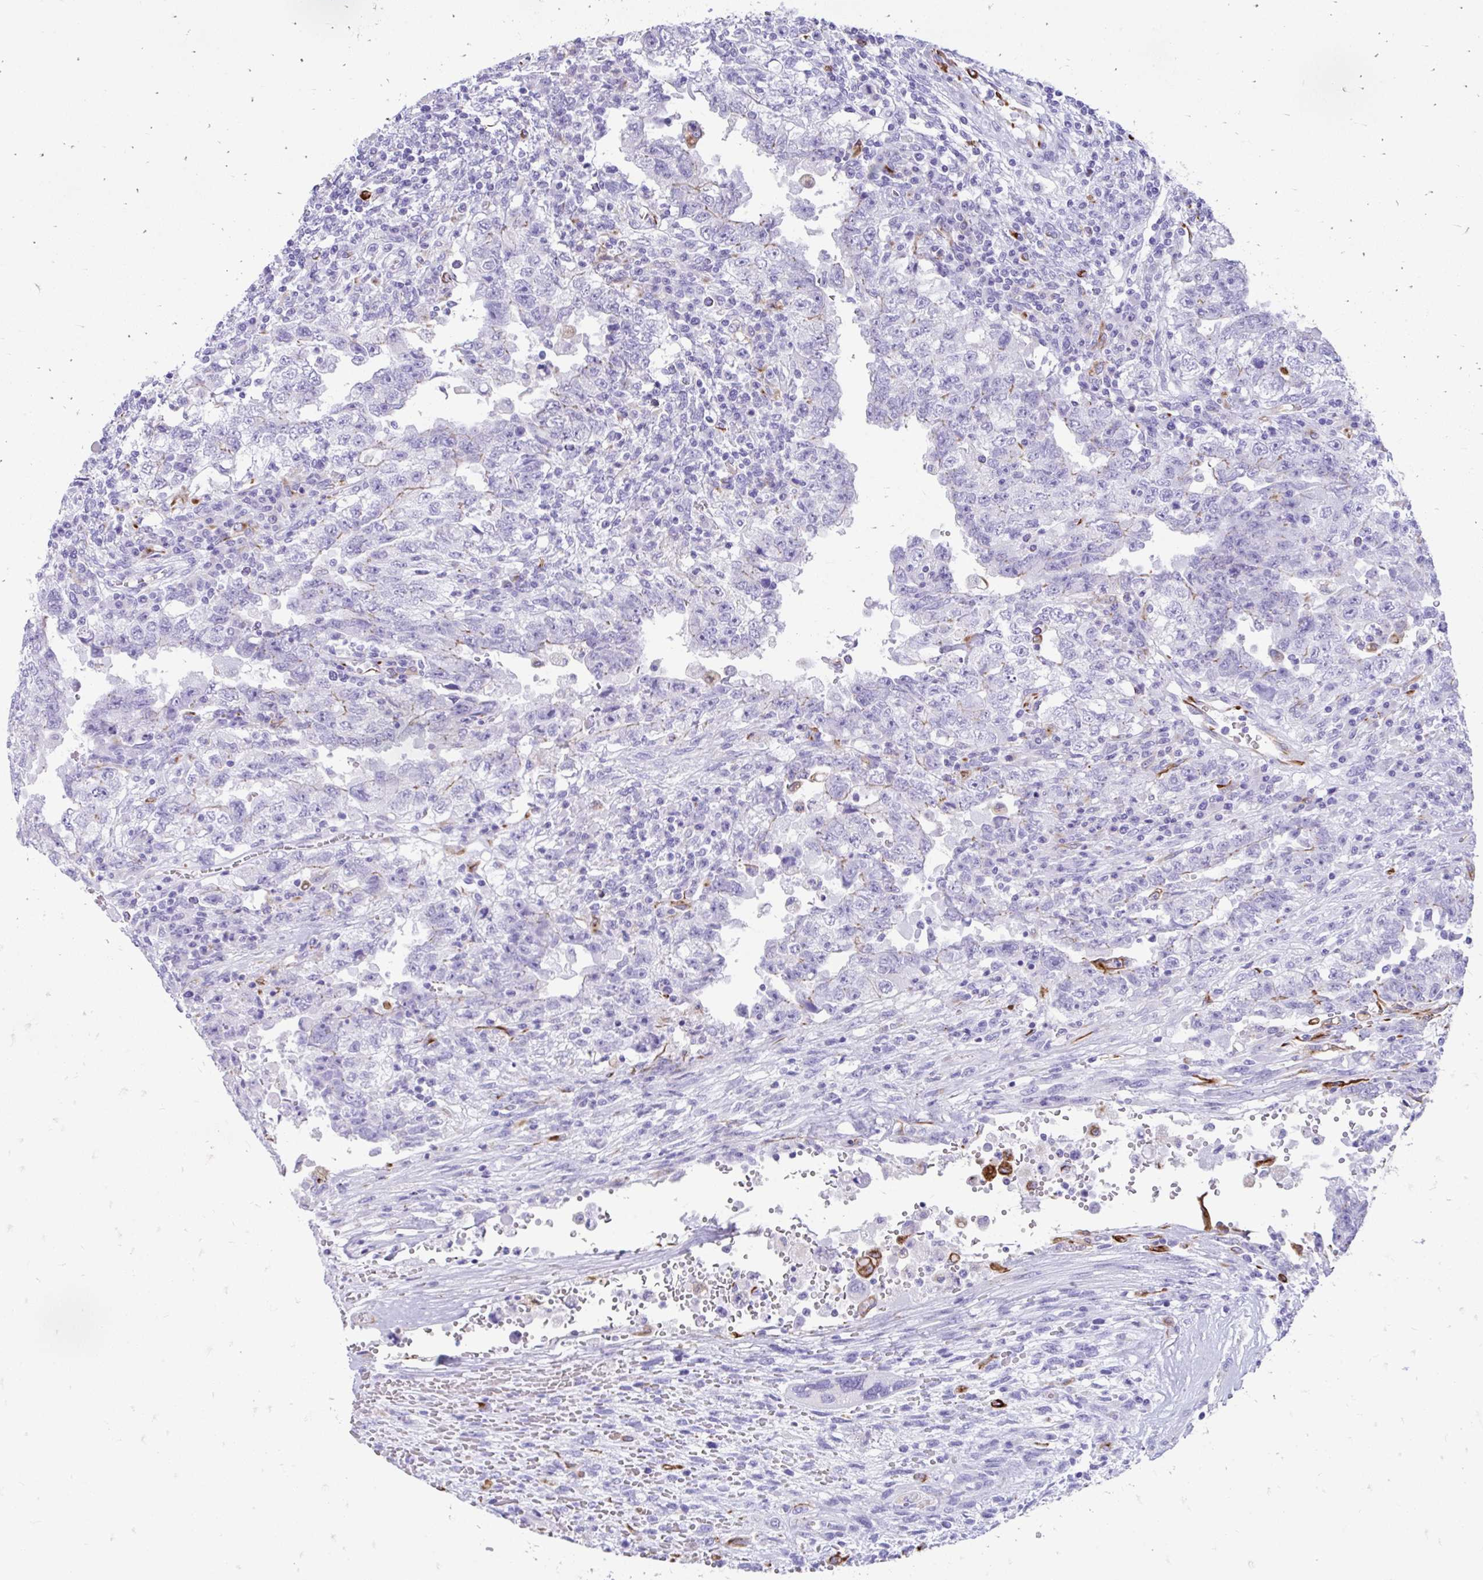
{"staining": {"intensity": "negative", "quantity": "none", "location": "none"}, "tissue": "testis cancer", "cell_type": "Tumor cells", "image_type": "cancer", "snomed": [{"axis": "morphology", "description": "Carcinoma, Embryonal, NOS"}, {"axis": "topography", "description": "Testis"}], "caption": "Protein analysis of embryonal carcinoma (testis) displays no significant positivity in tumor cells.", "gene": "ZNF699", "patient": {"sex": "male", "age": 26}}